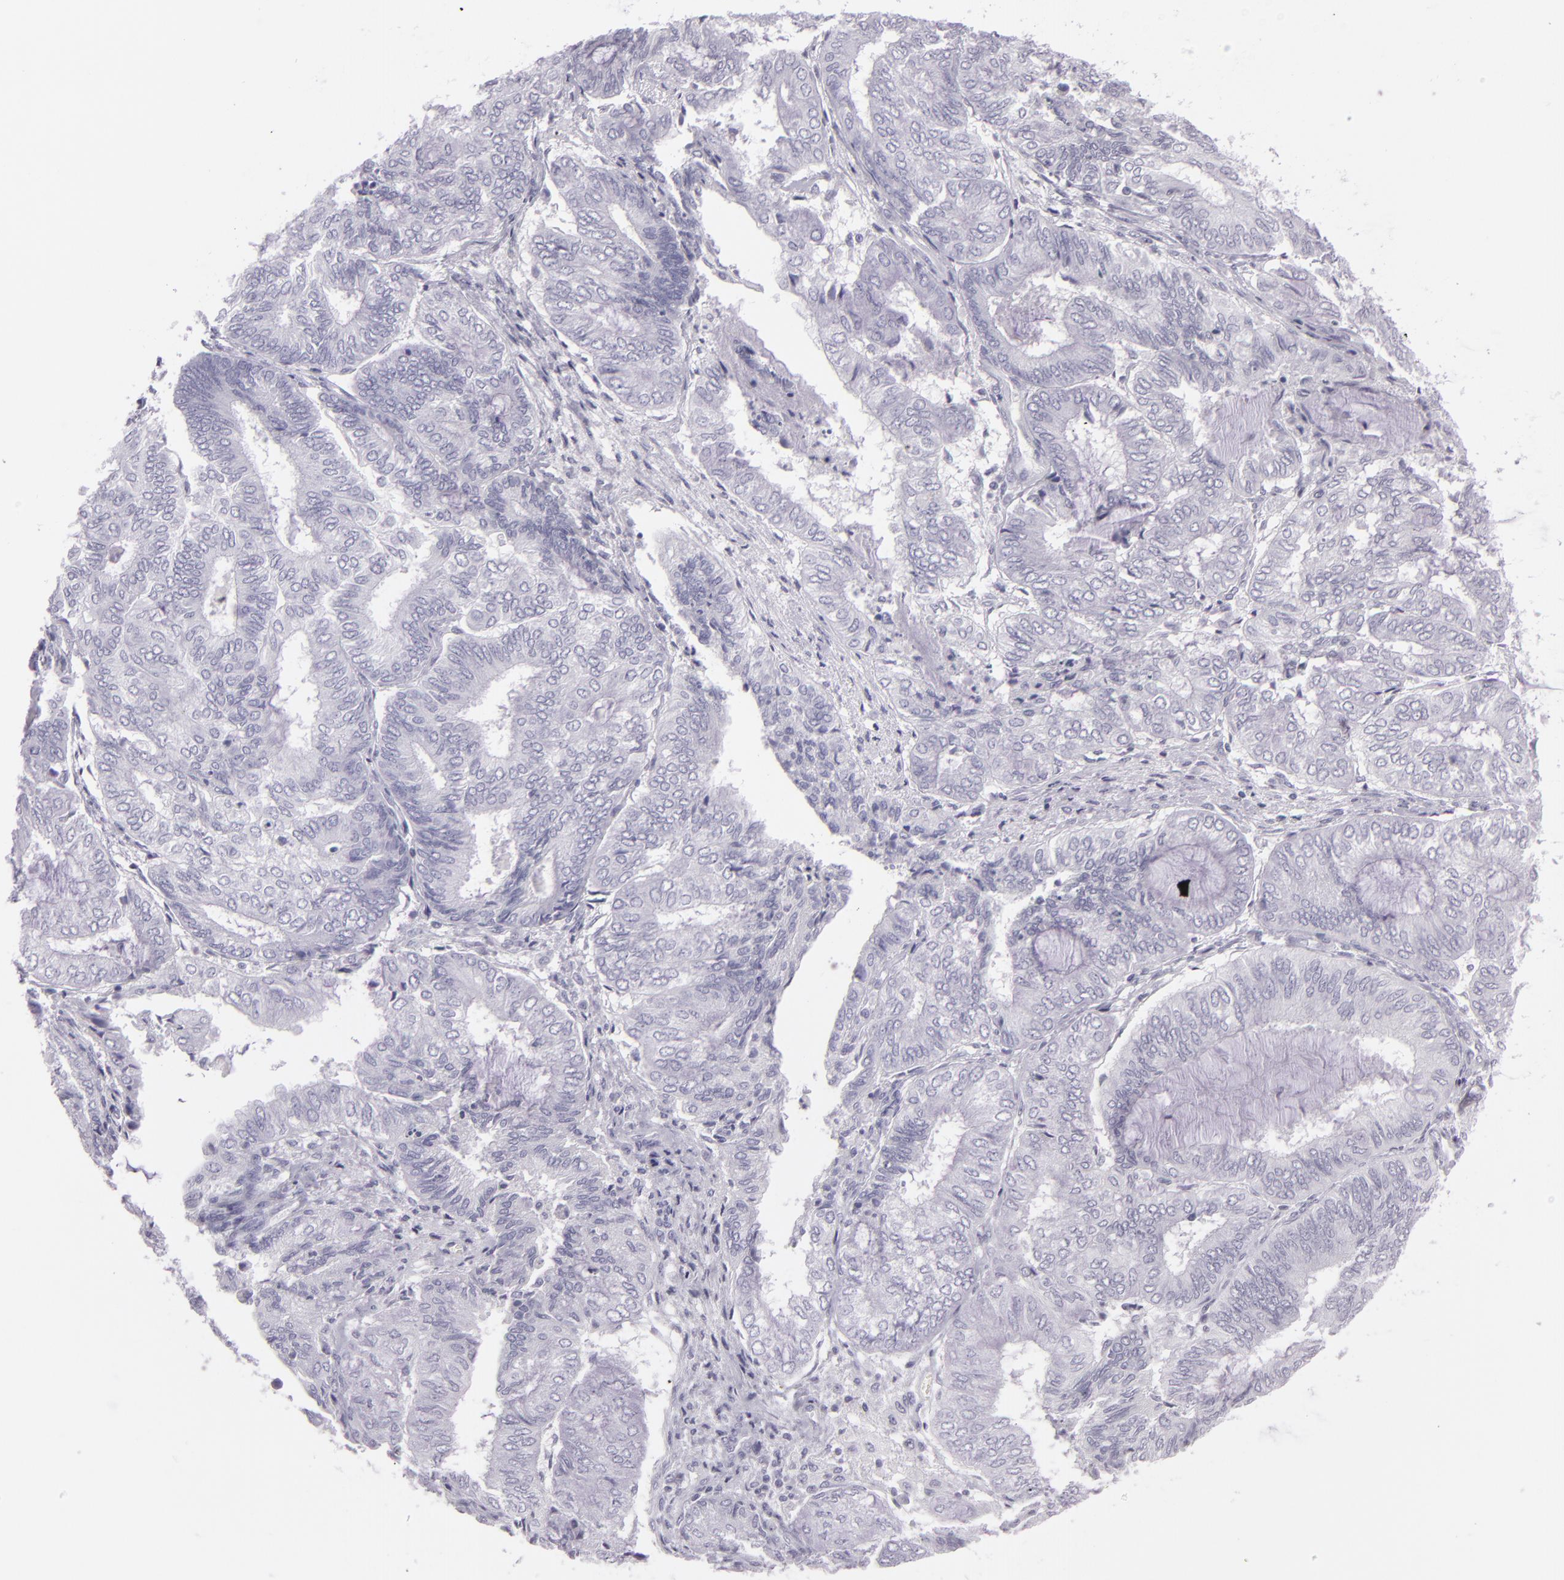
{"staining": {"intensity": "negative", "quantity": "none", "location": "none"}, "tissue": "endometrial cancer", "cell_type": "Tumor cells", "image_type": "cancer", "snomed": [{"axis": "morphology", "description": "Adenocarcinoma, NOS"}, {"axis": "topography", "description": "Endometrium"}], "caption": "High magnification brightfield microscopy of adenocarcinoma (endometrial) stained with DAB (3,3'-diaminobenzidine) (brown) and counterstained with hematoxylin (blue): tumor cells show no significant expression.", "gene": "MCM3", "patient": {"sex": "female", "age": 59}}